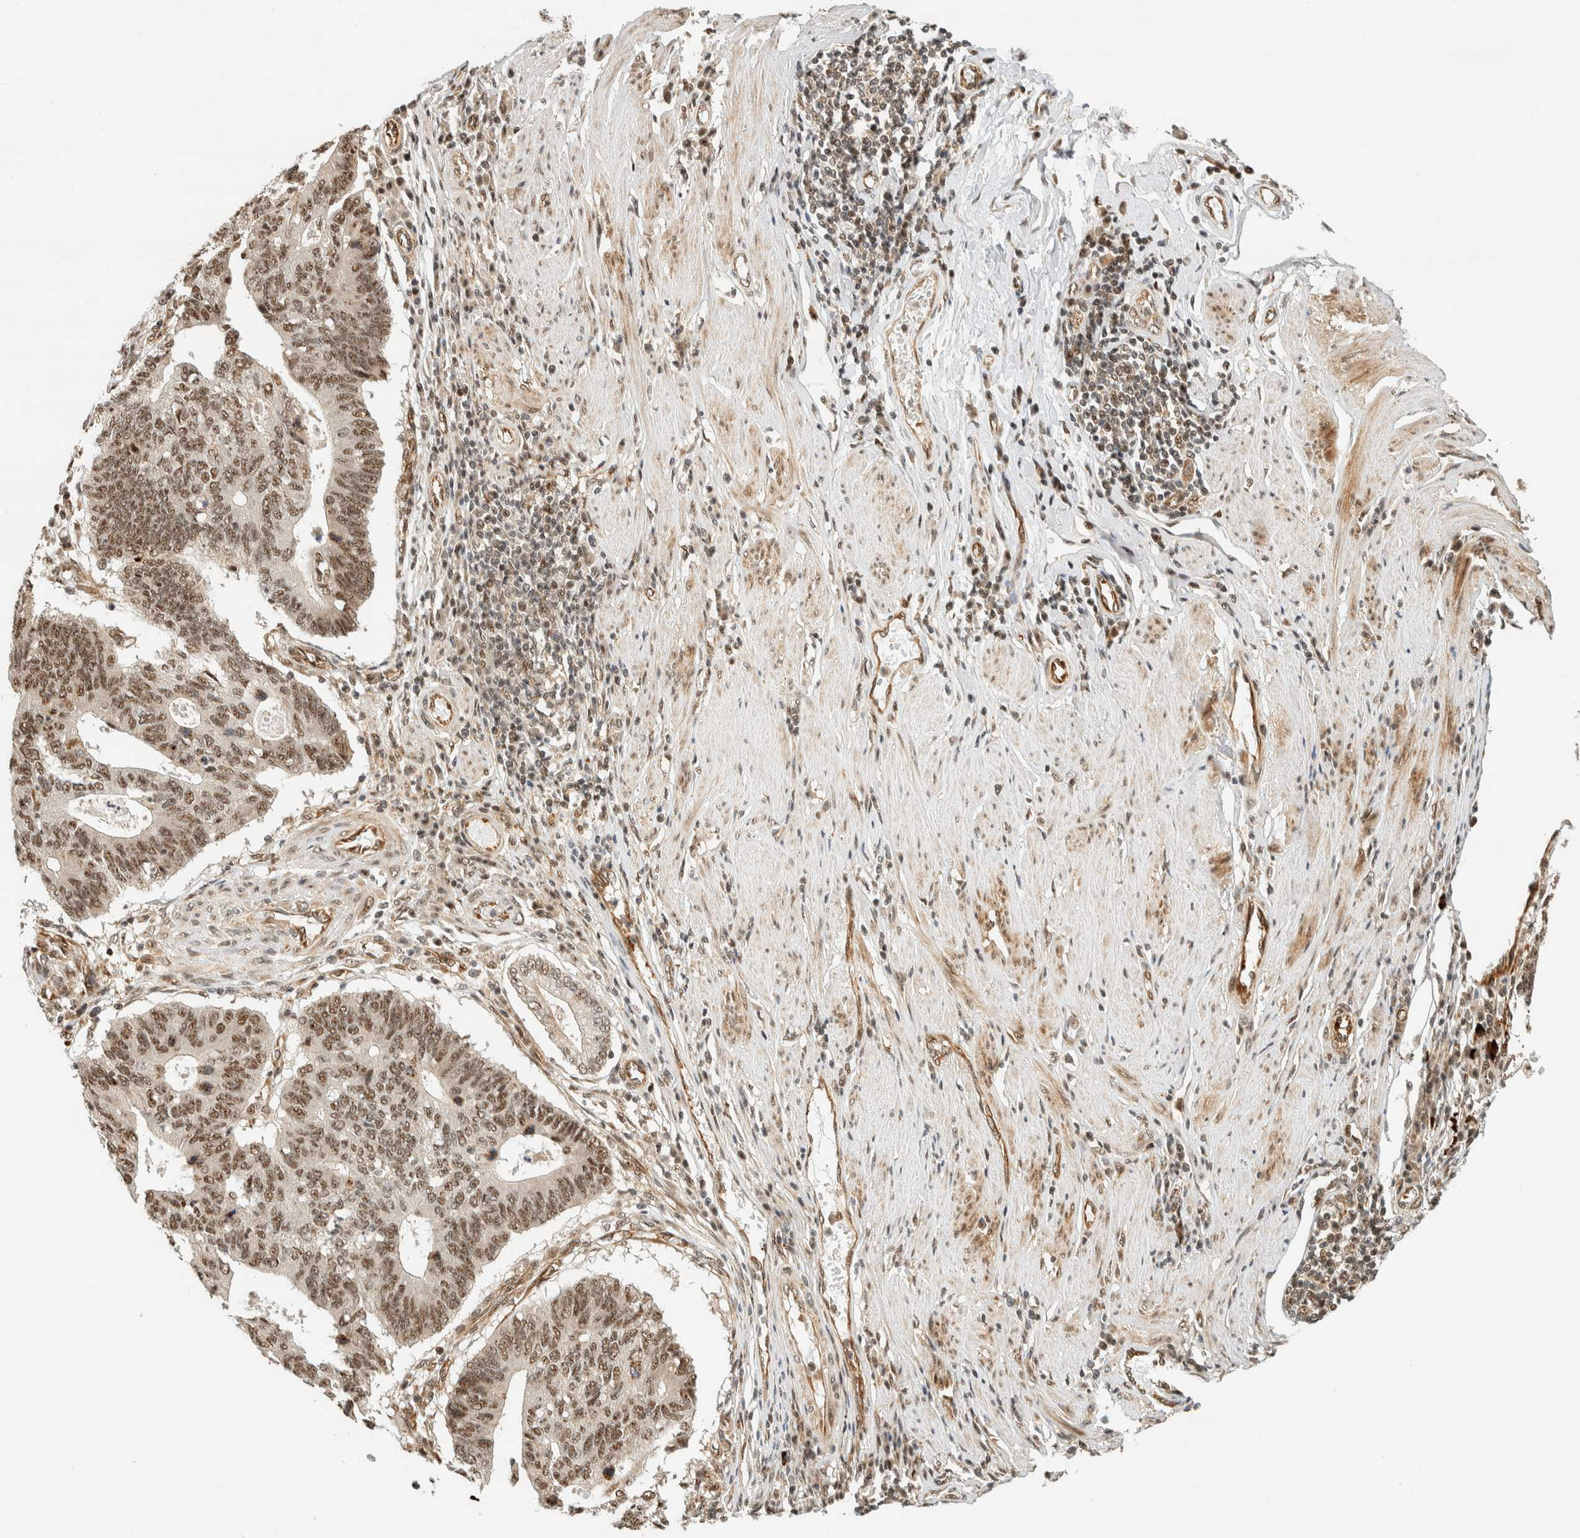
{"staining": {"intensity": "moderate", "quantity": ">75%", "location": "nuclear"}, "tissue": "stomach cancer", "cell_type": "Tumor cells", "image_type": "cancer", "snomed": [{"axis": "morphology", "description": "Adenocarcinoma, NOS"}, {"axis": "topography", "description": "Stomach"}], "caption": "A histopathology image of human adenocarcinoma (stomach) stained for a protein exhibits moderate nuclear brown staining in tumor cells.", "gene": "SIK1", "patient": {"sex": "male", "age": 59}}